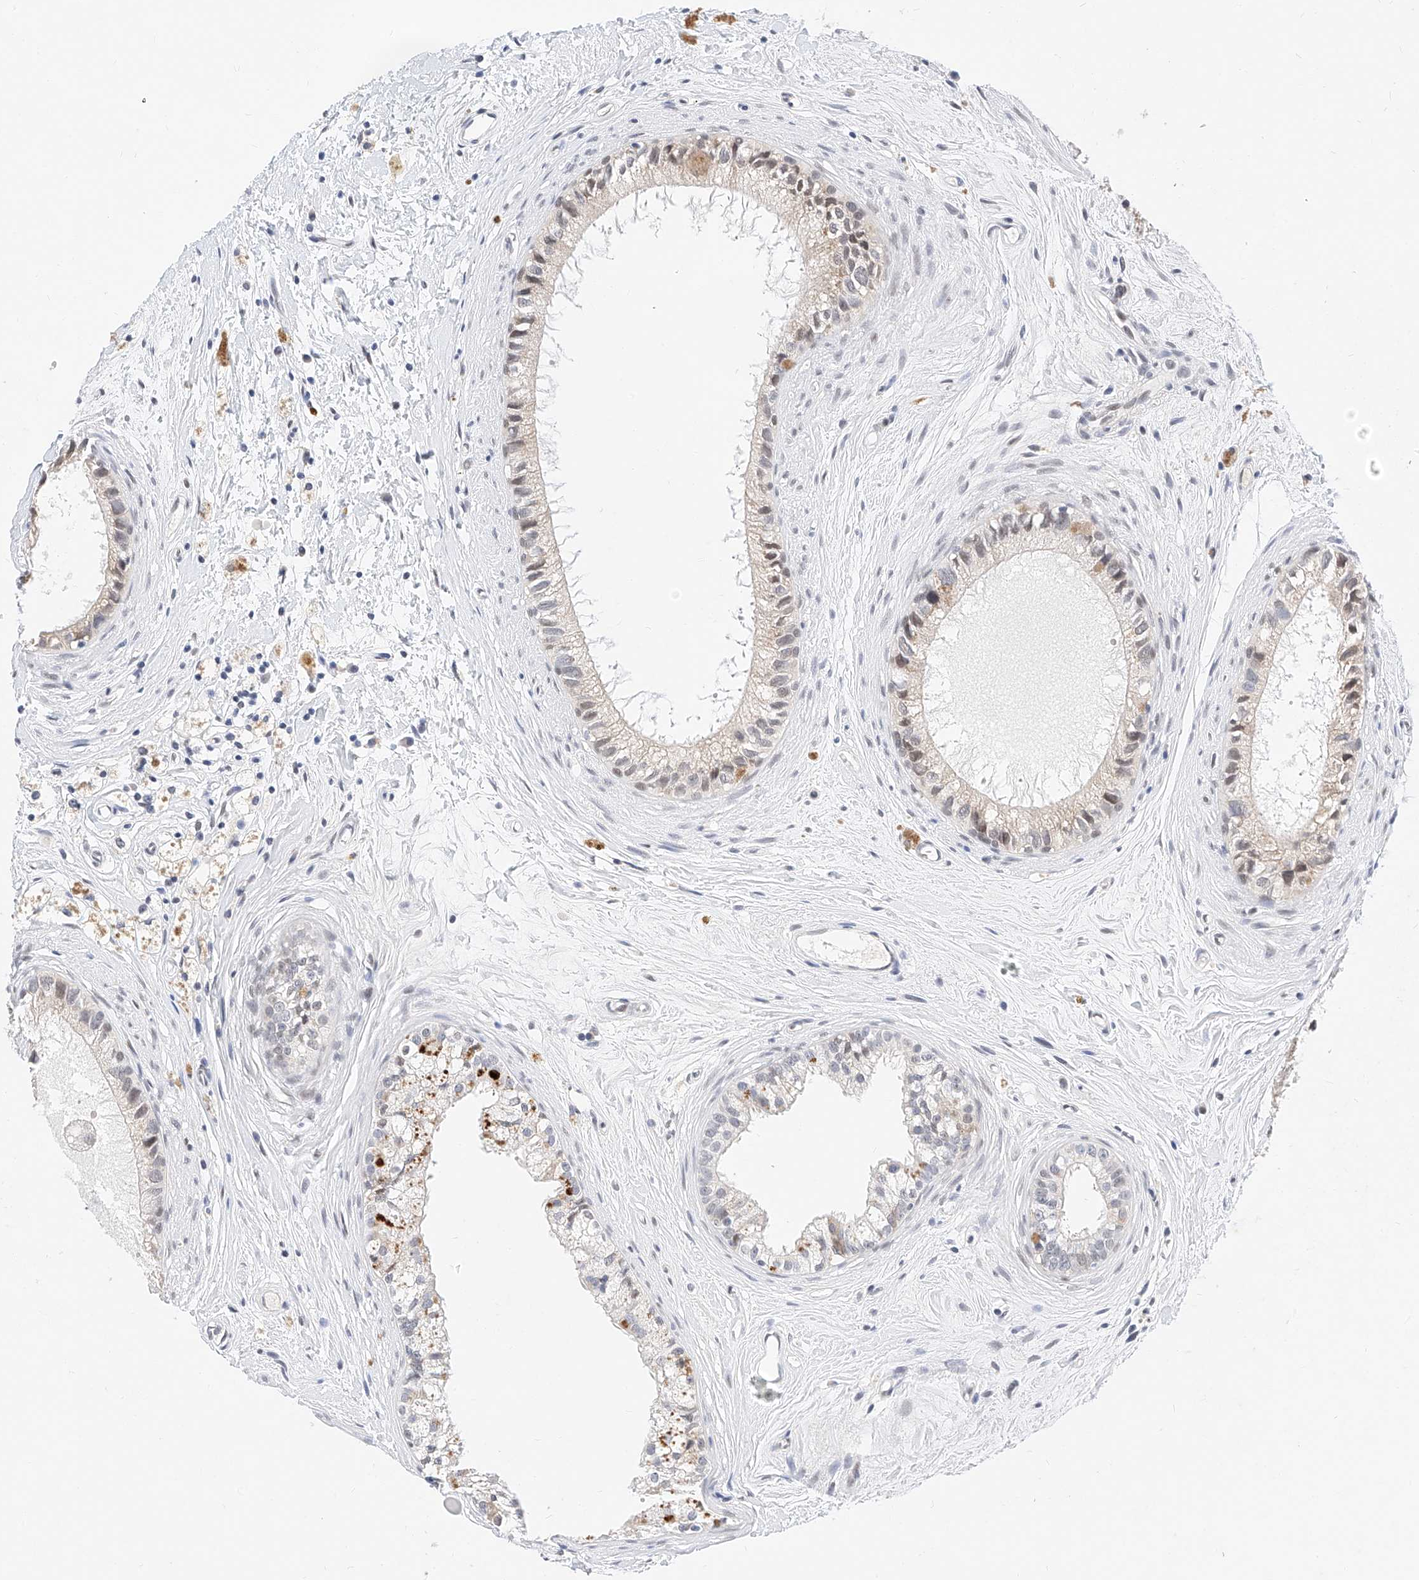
{"staining": {"intensity": "weak", "quantity": "<25%", "location": "nuclear"}, "tissue": "epididymis", "cell_type": "Glandular cells", "image_type": "normal", "snomed": [{"axis": "morphology", "description": "Normal tissue, NOS"}, {"axis": "topography", "description": "Epididymis"}], "caption": "An image of epididymis stained for a protein reveals no brown staining in glandular cells. (DAB immunohistochemistry, high magnification).", "gene": "KCNJ1", "patient": {"sex": "male", "age": 80}}